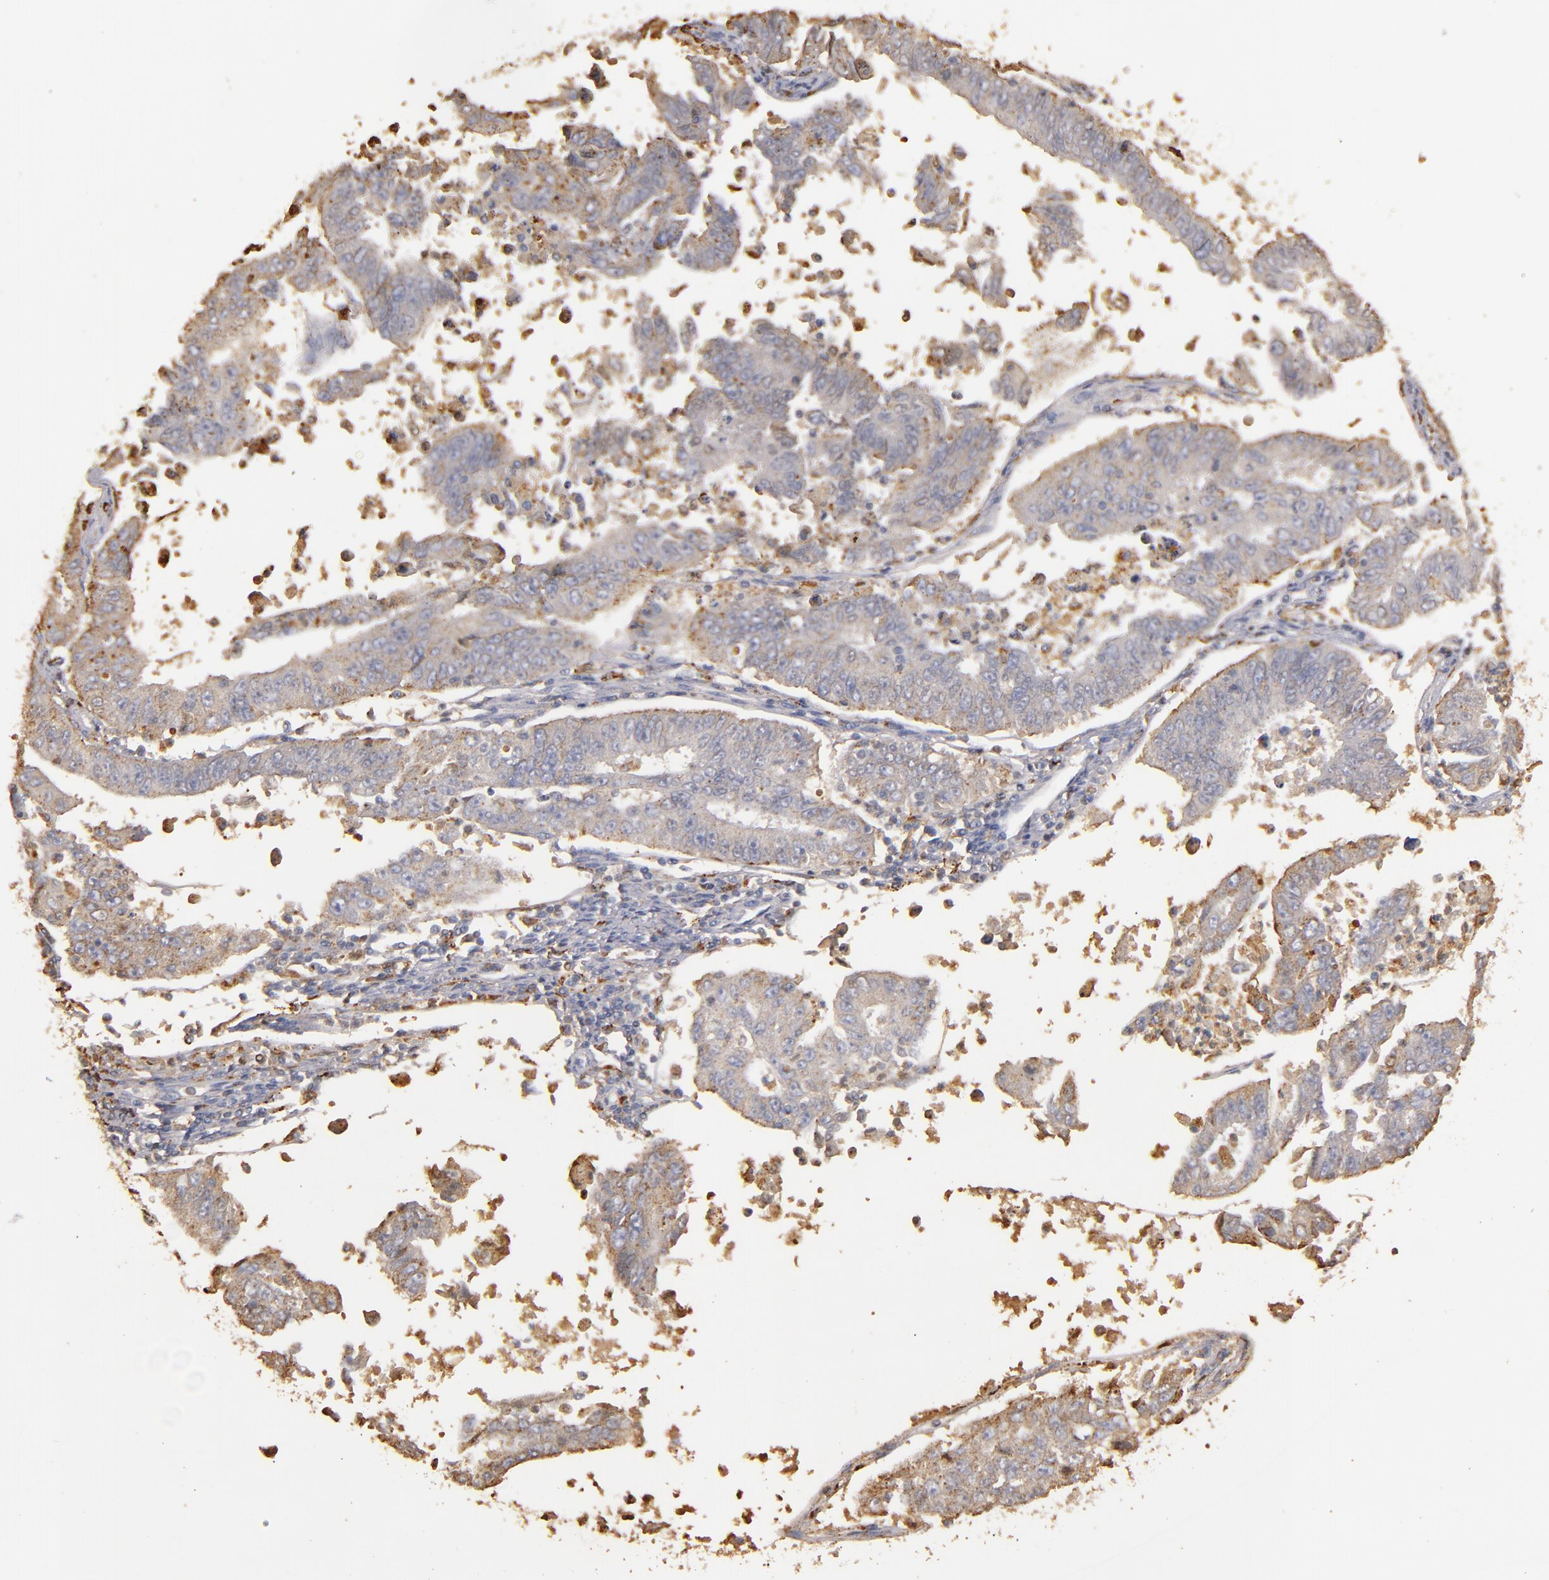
{"staining": {"intensity": "moderate", "quantity": ">75%", "location": "cytoplasmic/membranous"}, "tissue": "endometrial cancer", "cell_type": "Tumor cells", "image_type": "cancer", "snomed": [{"axis": "morphology", "description": "Adenocarcinoma, NOS"}, {"axis": "topography", "description": "Endometrium"}], "caption": "The histopathology image reveals staining of endometrial adenocarcinoma, revealing moderate cytoplasmic/membranous protein expression (brown color) within tumor cells.", "gene": "TRAF1", "patient": {"sex": "female", "age": 42}}